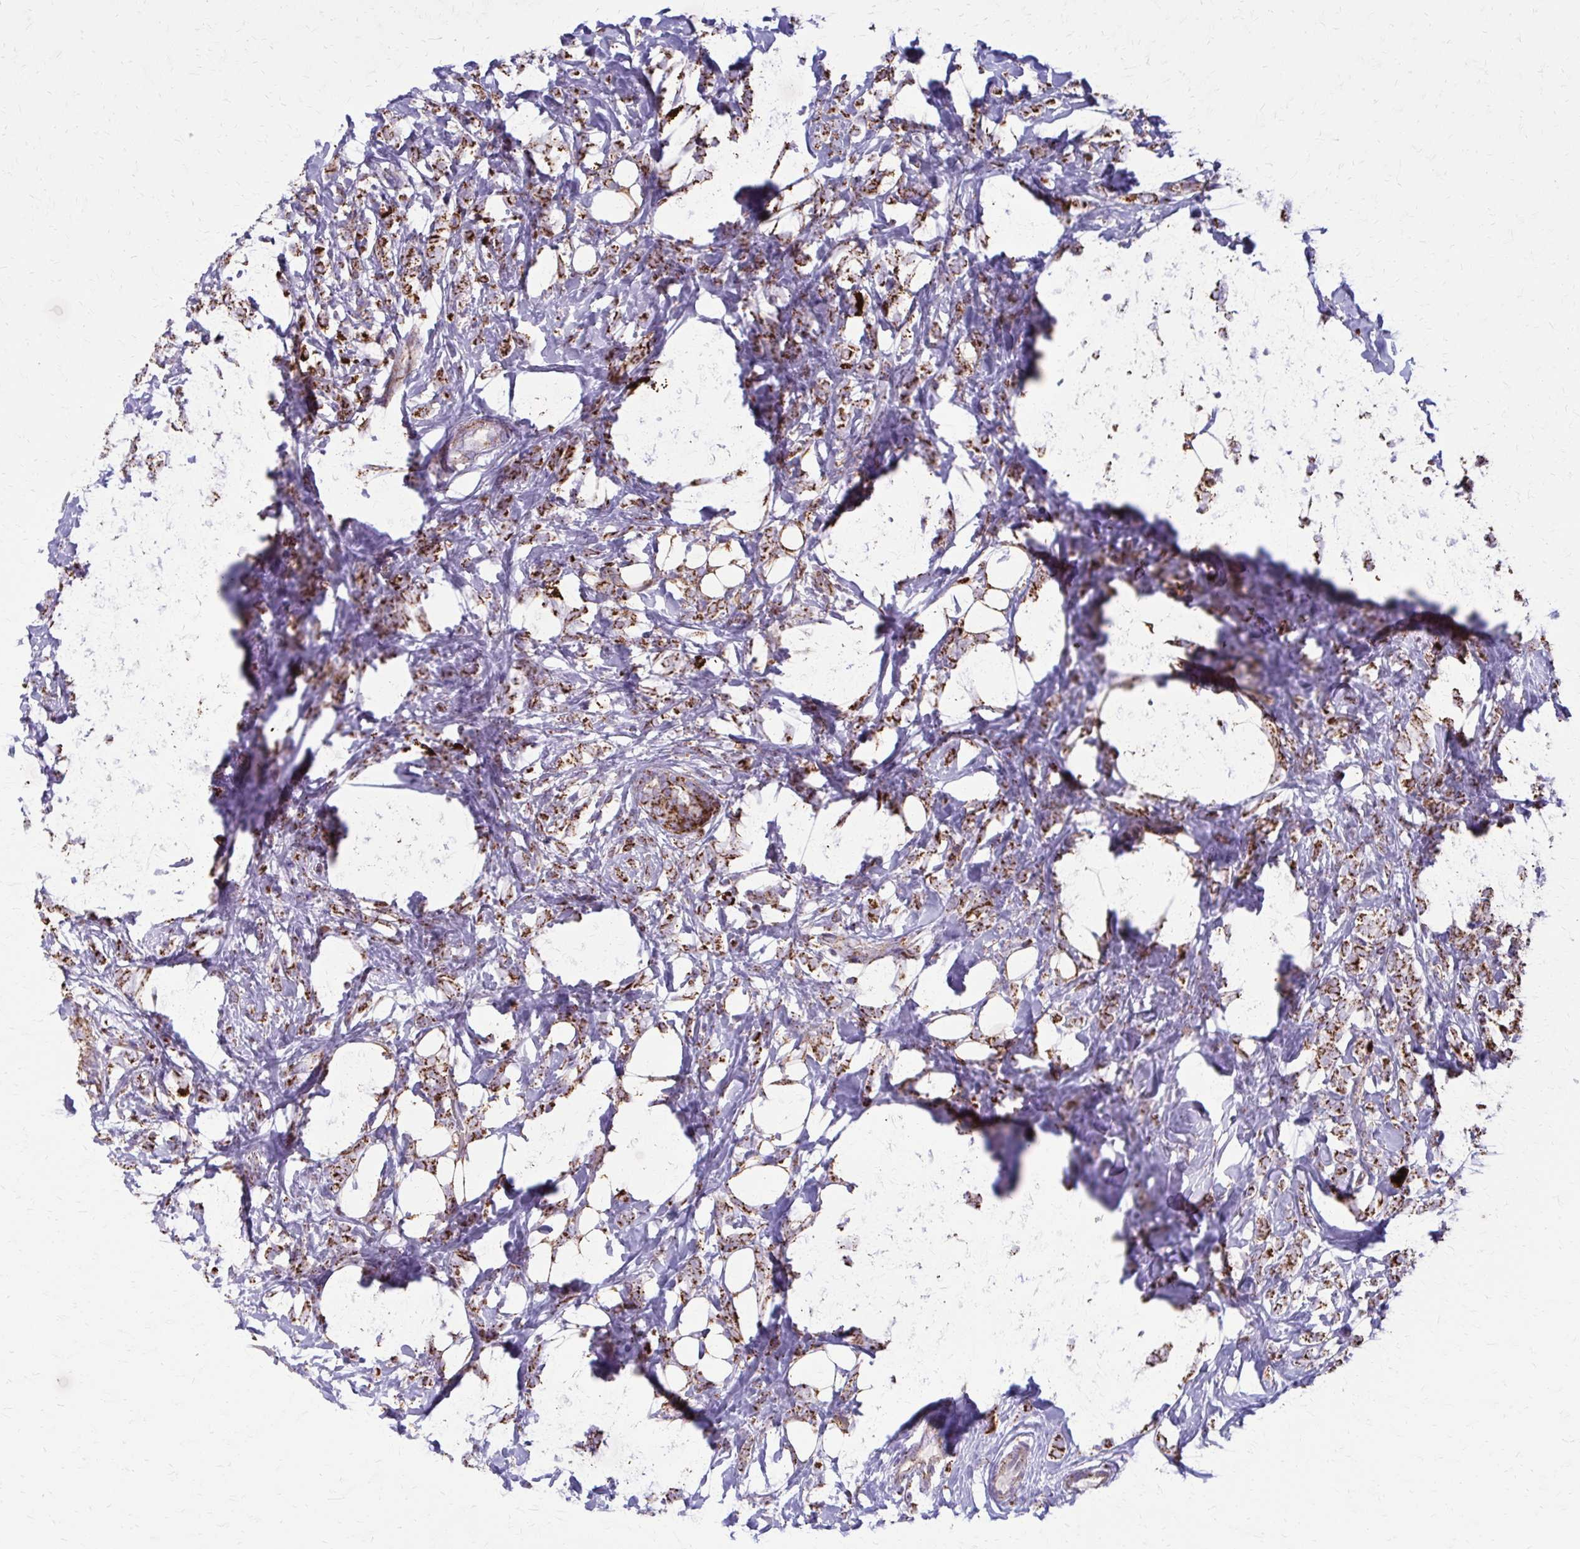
{"staining": {"intensity": "strong", "quantity": ">75%", "location": "cytoplasmic/membranous"}, "tissue": "breast cancer", "cell_type": "Tumor cells", "image_type": "cancer", "snomed": [{"axis": "morphology", "description": "Lobular carcinoma"}, {"axis": "topography", "description": "Breast"}], "caption": "Tumor cells demonstrate high levels of strong cytoplasmic/membranous staining in about >75% of cells in breast cancer. Using DAB (3,3'-diaminobenzidine) (brown) and hematoxylin (blue) stains, captured at high magnification using brightfield microscopy.", "gene": "TVP23A", "patient": {"sex": "female", "age": 49}}